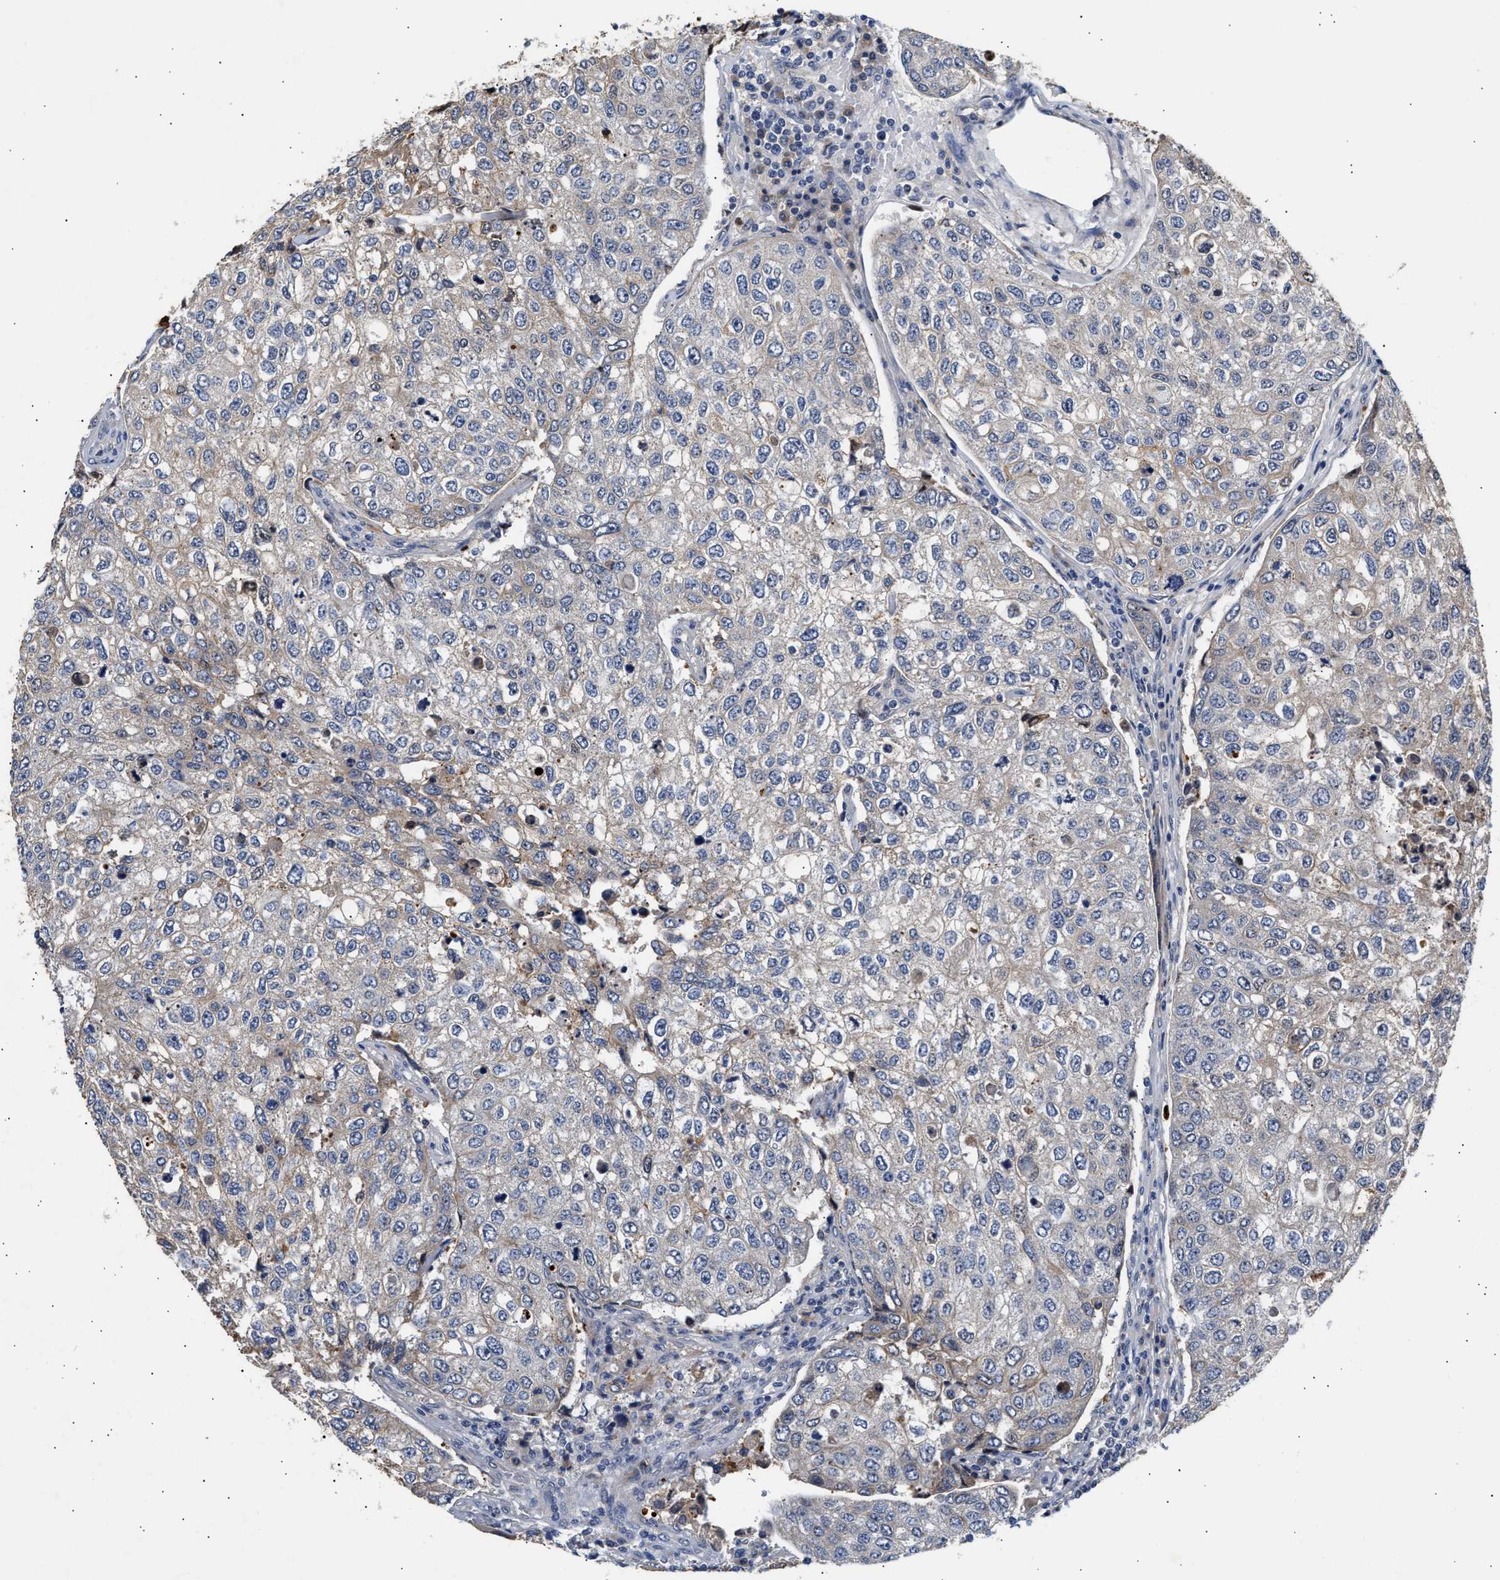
{"staining": {"intensity": "weak", "quantity": "<25%", "location": "cytoplasmic/membranous"}, "tissue": "urothelial cancer", "cell_type": "Tumor cells", "image_type": "cancer", "snomed": [{"axis": "morphology", "description": "Urothelial carcinoma, High grade"}, {"axis": "topography", "description": "Lymph node"}, {"axis": "topography", "description": "Urinary bladder"}], "caption": "Protein analysis of urothelial cancer displays no significant positivity in tumor cells.", "gene": "CCDC146", "patient": {"sex": "male", "age": 51}}